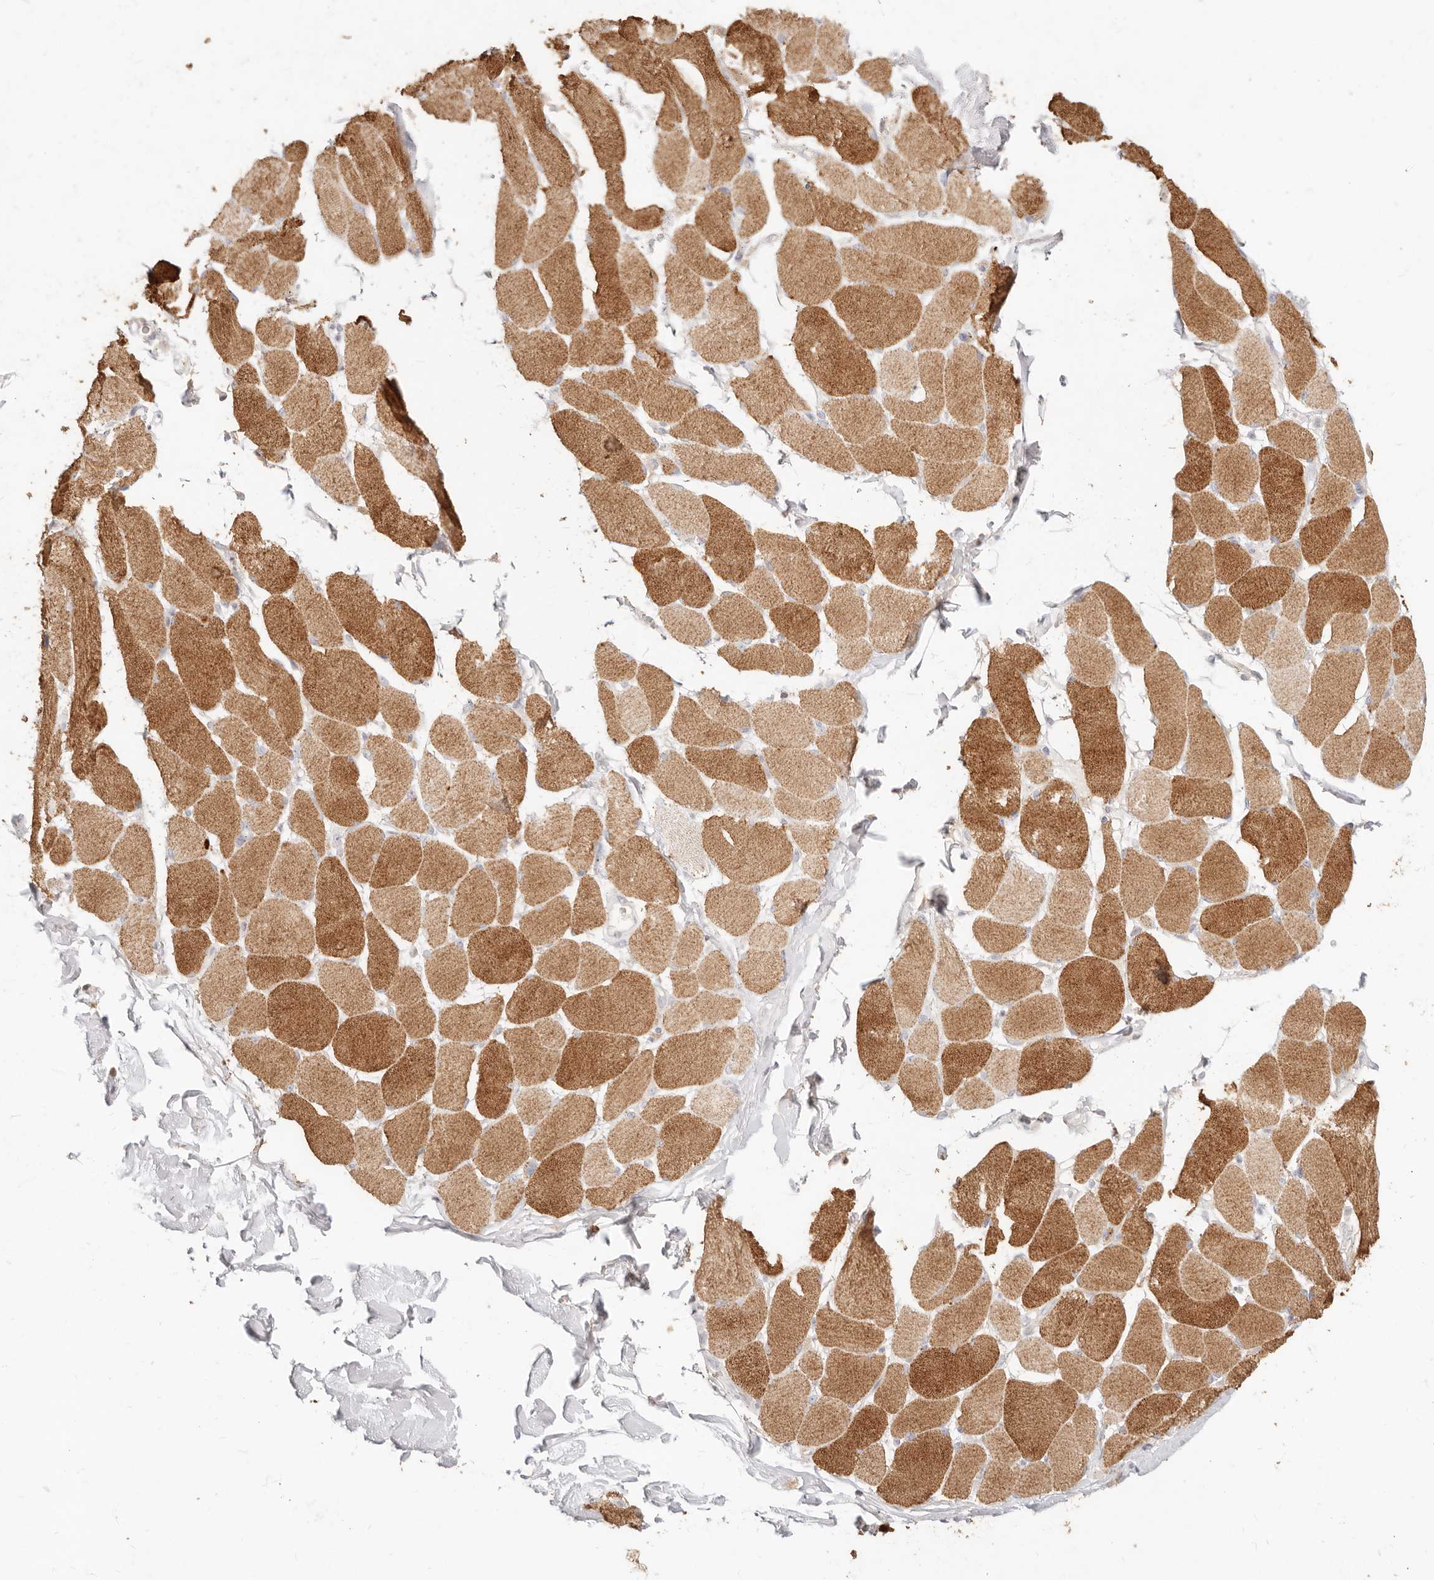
{"staining": {"intensity": "moderate", "quantity": ">75%", "location": "cytoplasmic/membranous"}, "tissue": "skeletal muscle", "cell_type": "Myocytes", "image_type": "normal", "snomed": [{"axis": "morphology", "description": "Normal tissue, NOS"}, {"axis": "topography", "description": "Skin"}, {"axis": "topography", "description": "Skeletal muscle"}], "caption": "This histopathology image displays IHC staining of normal skeletal muscle, with medium moderate cytoplasmic/membranous positivity in about >75% of myocytes.", "gene": "ACOX1", "patient": {"sex": "male", "age": 83}}